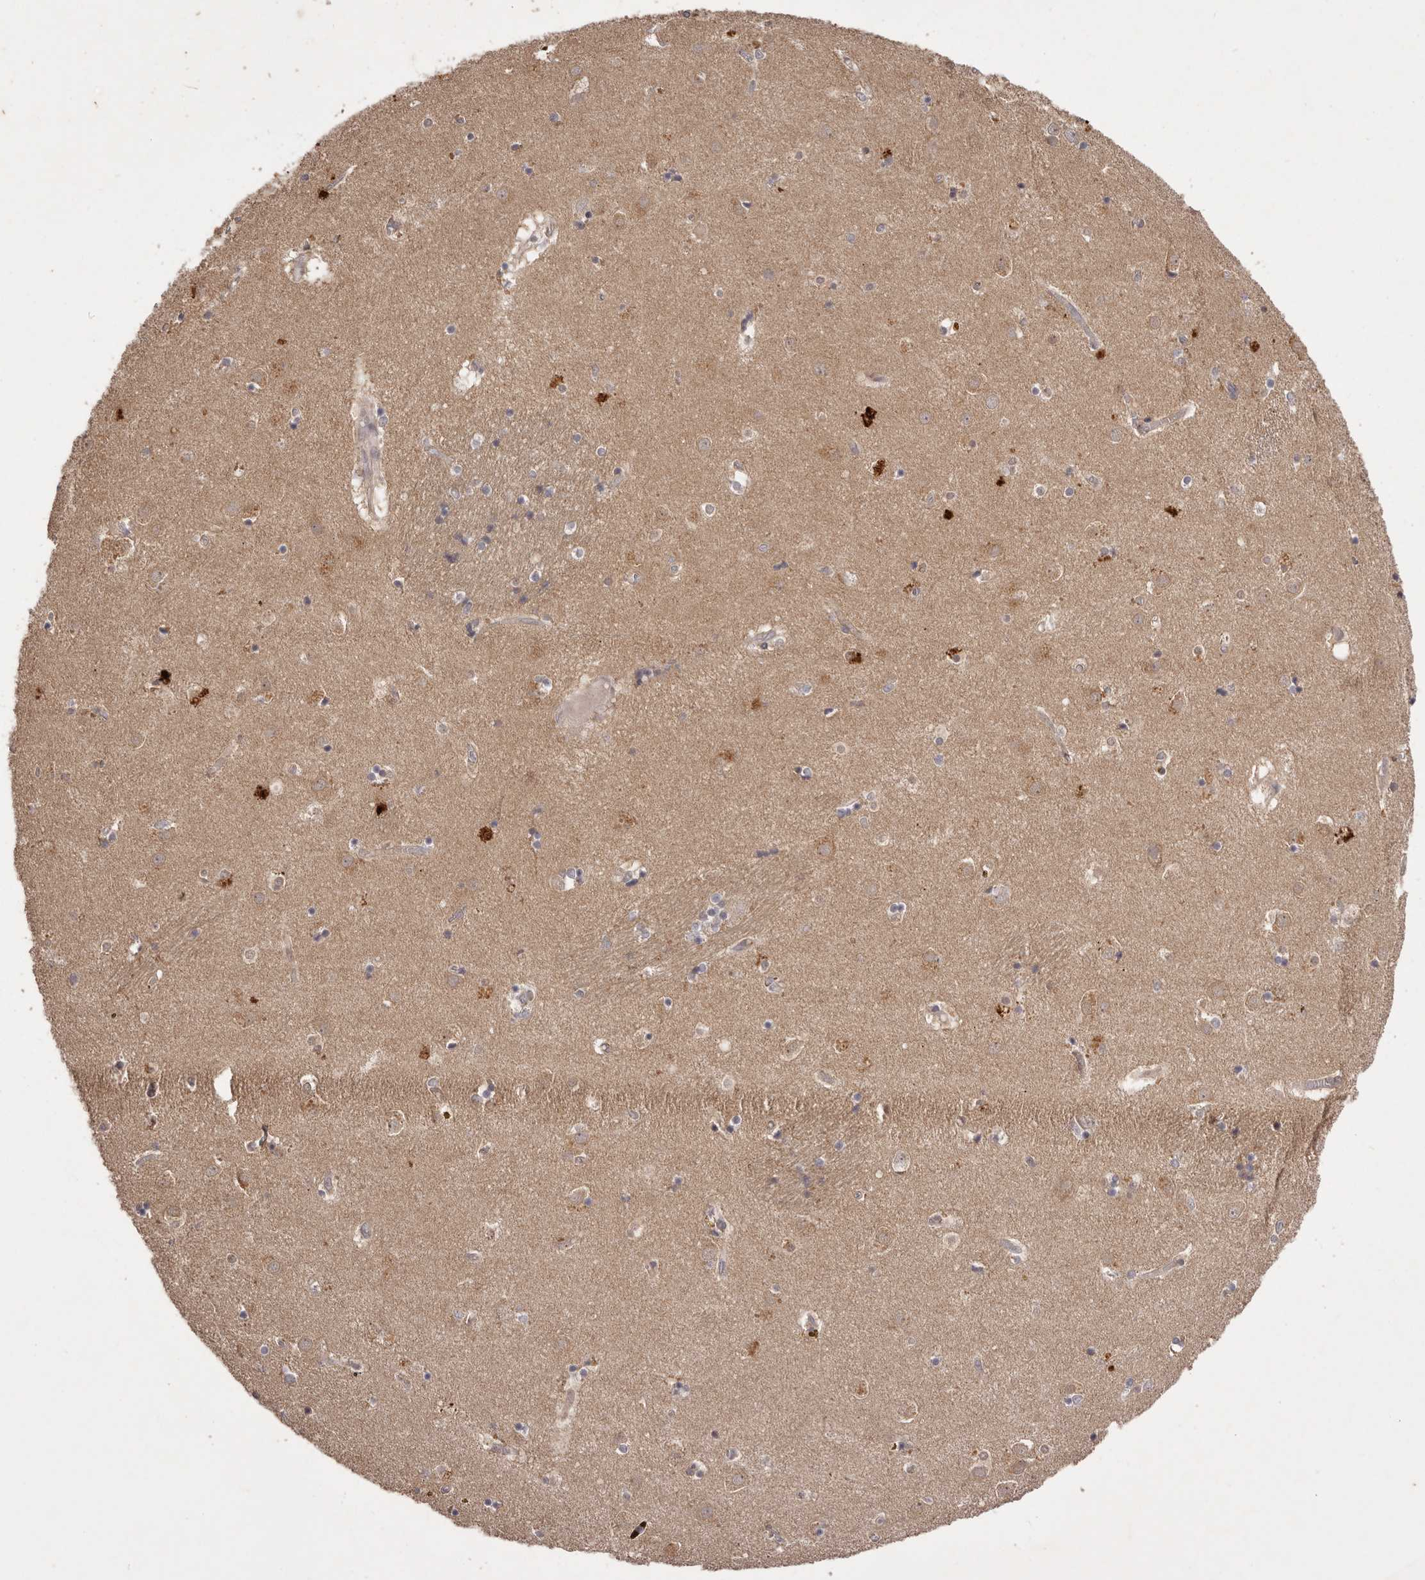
{"staining": {"intensity": "negative", "quantity": "none", "location": "none"}, "tissue": "caudate", "cell_type": "Glial cells", "image_type": "normal", "snomed": [{"axis": "morphology", "description": "Normal tissue, NOS"}, {"axis": "topography", "description": "Lateral ventricle wall"}], "caption": "IHC micrograph of benign caudate: human caudate stained with DAB reveals no significant protein staining in glial cells. (DAB (3,3'-diaminobenzidine) immunohistochemistry visualized using brightfield microscopy, high magnification).", "gene": "PNRC1", "patient": {"sex": "male", "age": 70}}